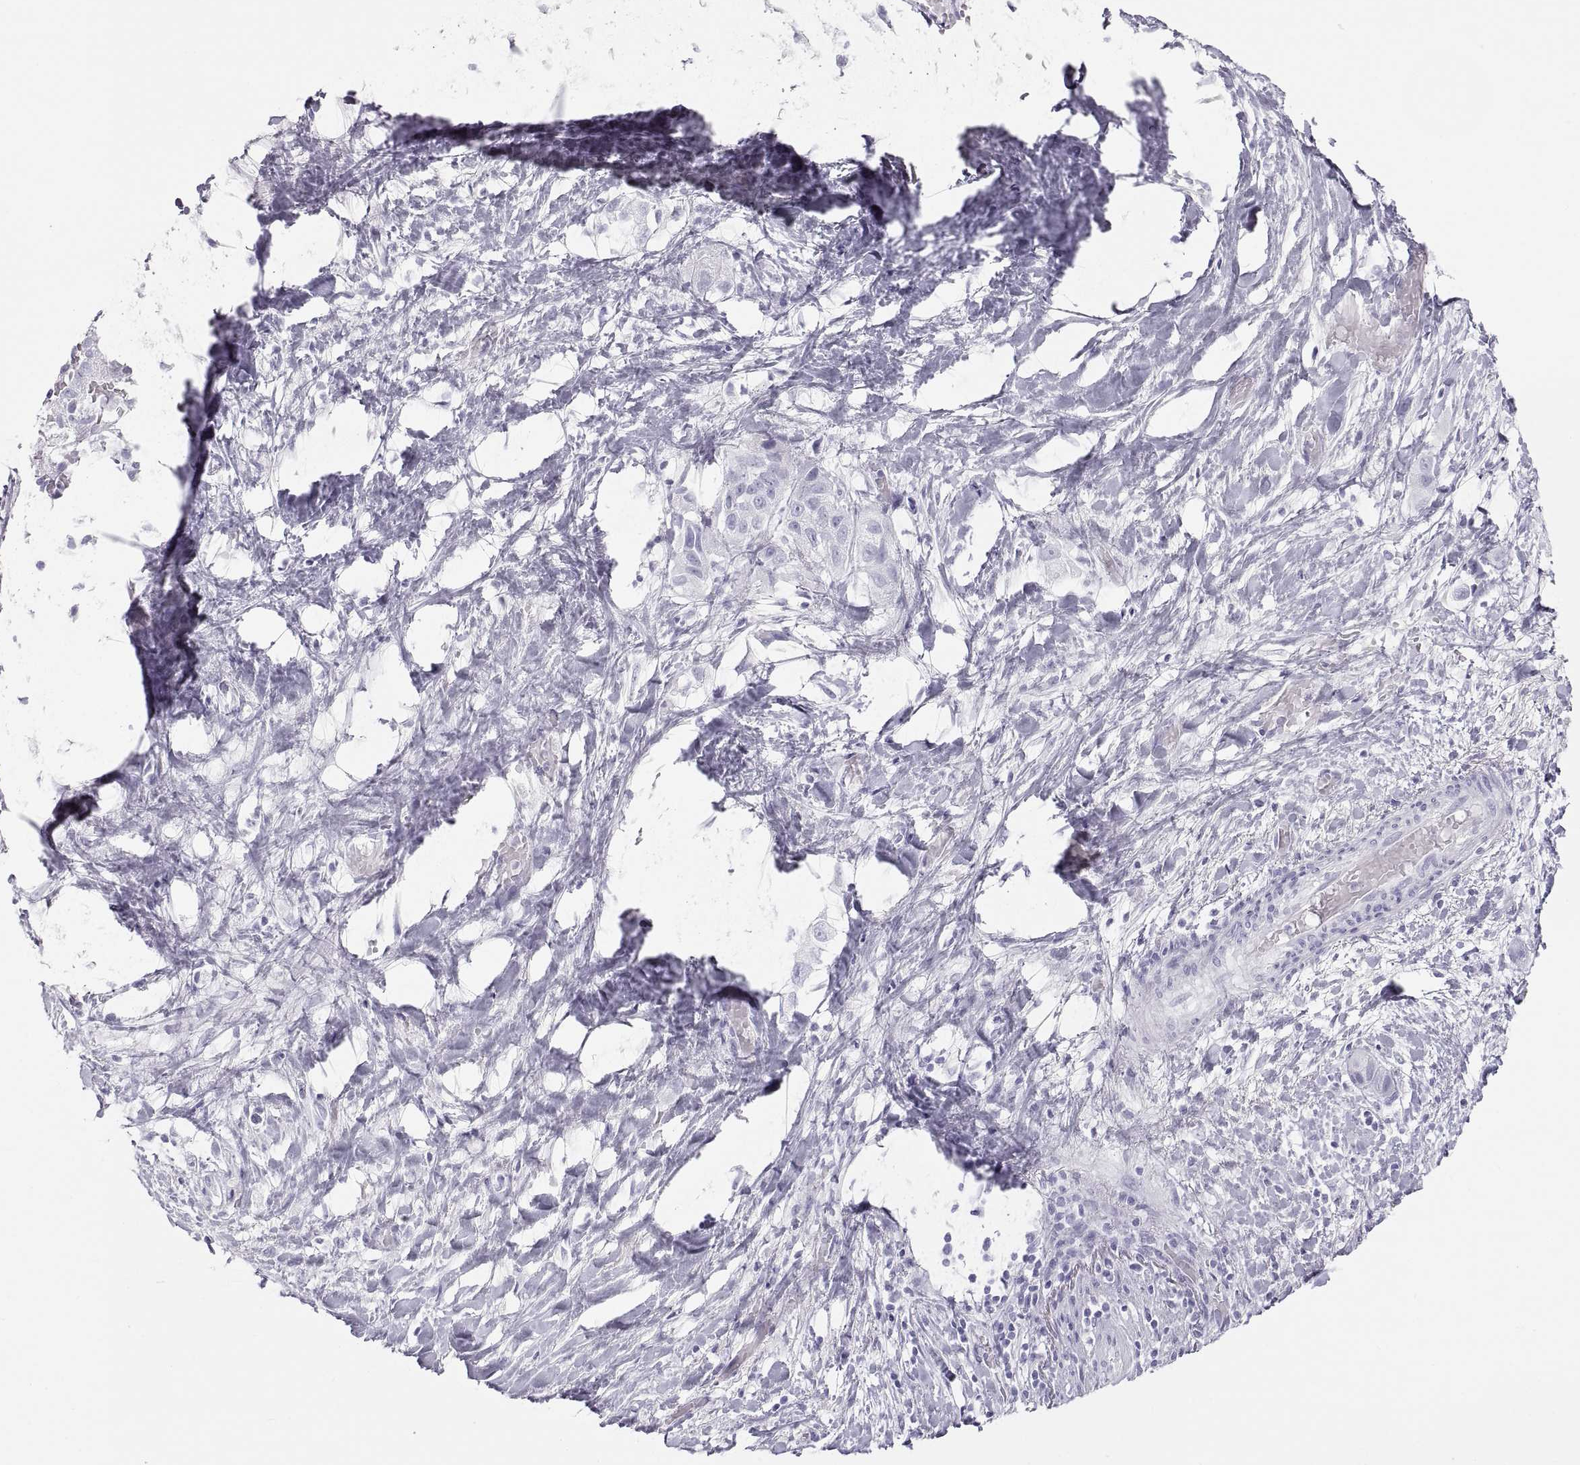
{"staining": {"intensity": "negative", "quantity": "none", "location": "none"}, "tissue": "liver cancer", "cell_type": "Tumor cells", "image_type": "cancer", "snomed": [{"axis": "morphology", "description": "Cholangiocarcinoma"}, {"axis": "topography", "description": "Liver"}], "caption": "Tumor cells are negative for protein expression in human cholangiocarcinoma (liver).", "gene": "SEMG1", "patient": {"sex": "female", "age": 52}}